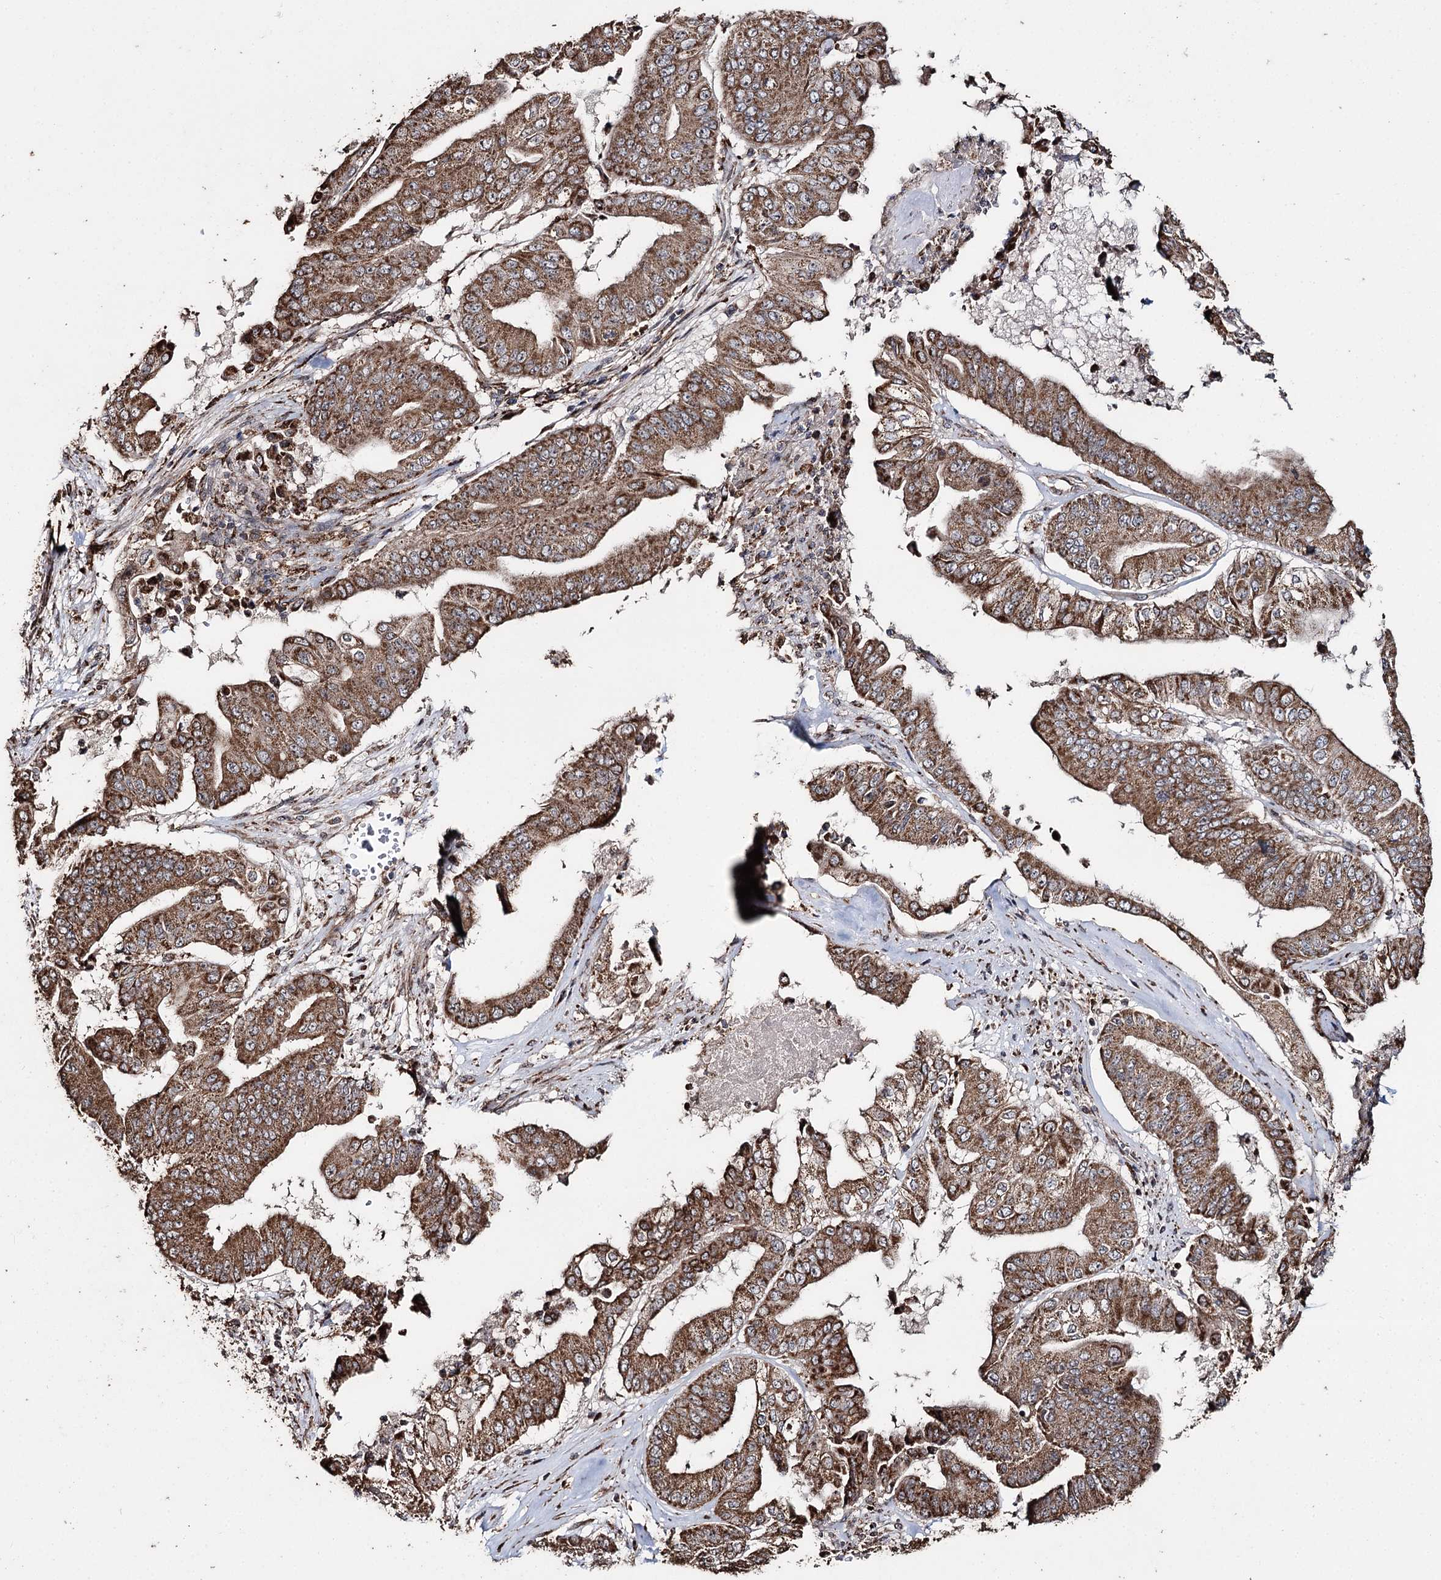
{"staining": {"intensity": "moderate", "quantity": ">75%", "location": "cytoplasmic/membranous"}, "tissue": "pancreatic cancer", "cell_type": "Tumor cells", "image_type": "cancer", "snomed": [{"axis": "morphology", "description": "Adenocarcinoma, NOS"}, {"axis": "topography", "description": "Pancreas"}], "caption": "Immunohistochemical staining of human pancreatic cancer demonstrates medium levels of moderate cytoplasmic/membranous protein positivity in about >75% of tumor cells. The protein is shown in brown color, while the nuclei are stained blue.", "gene": "SLF2", "patient": {"sex": "female", "age": 77}}